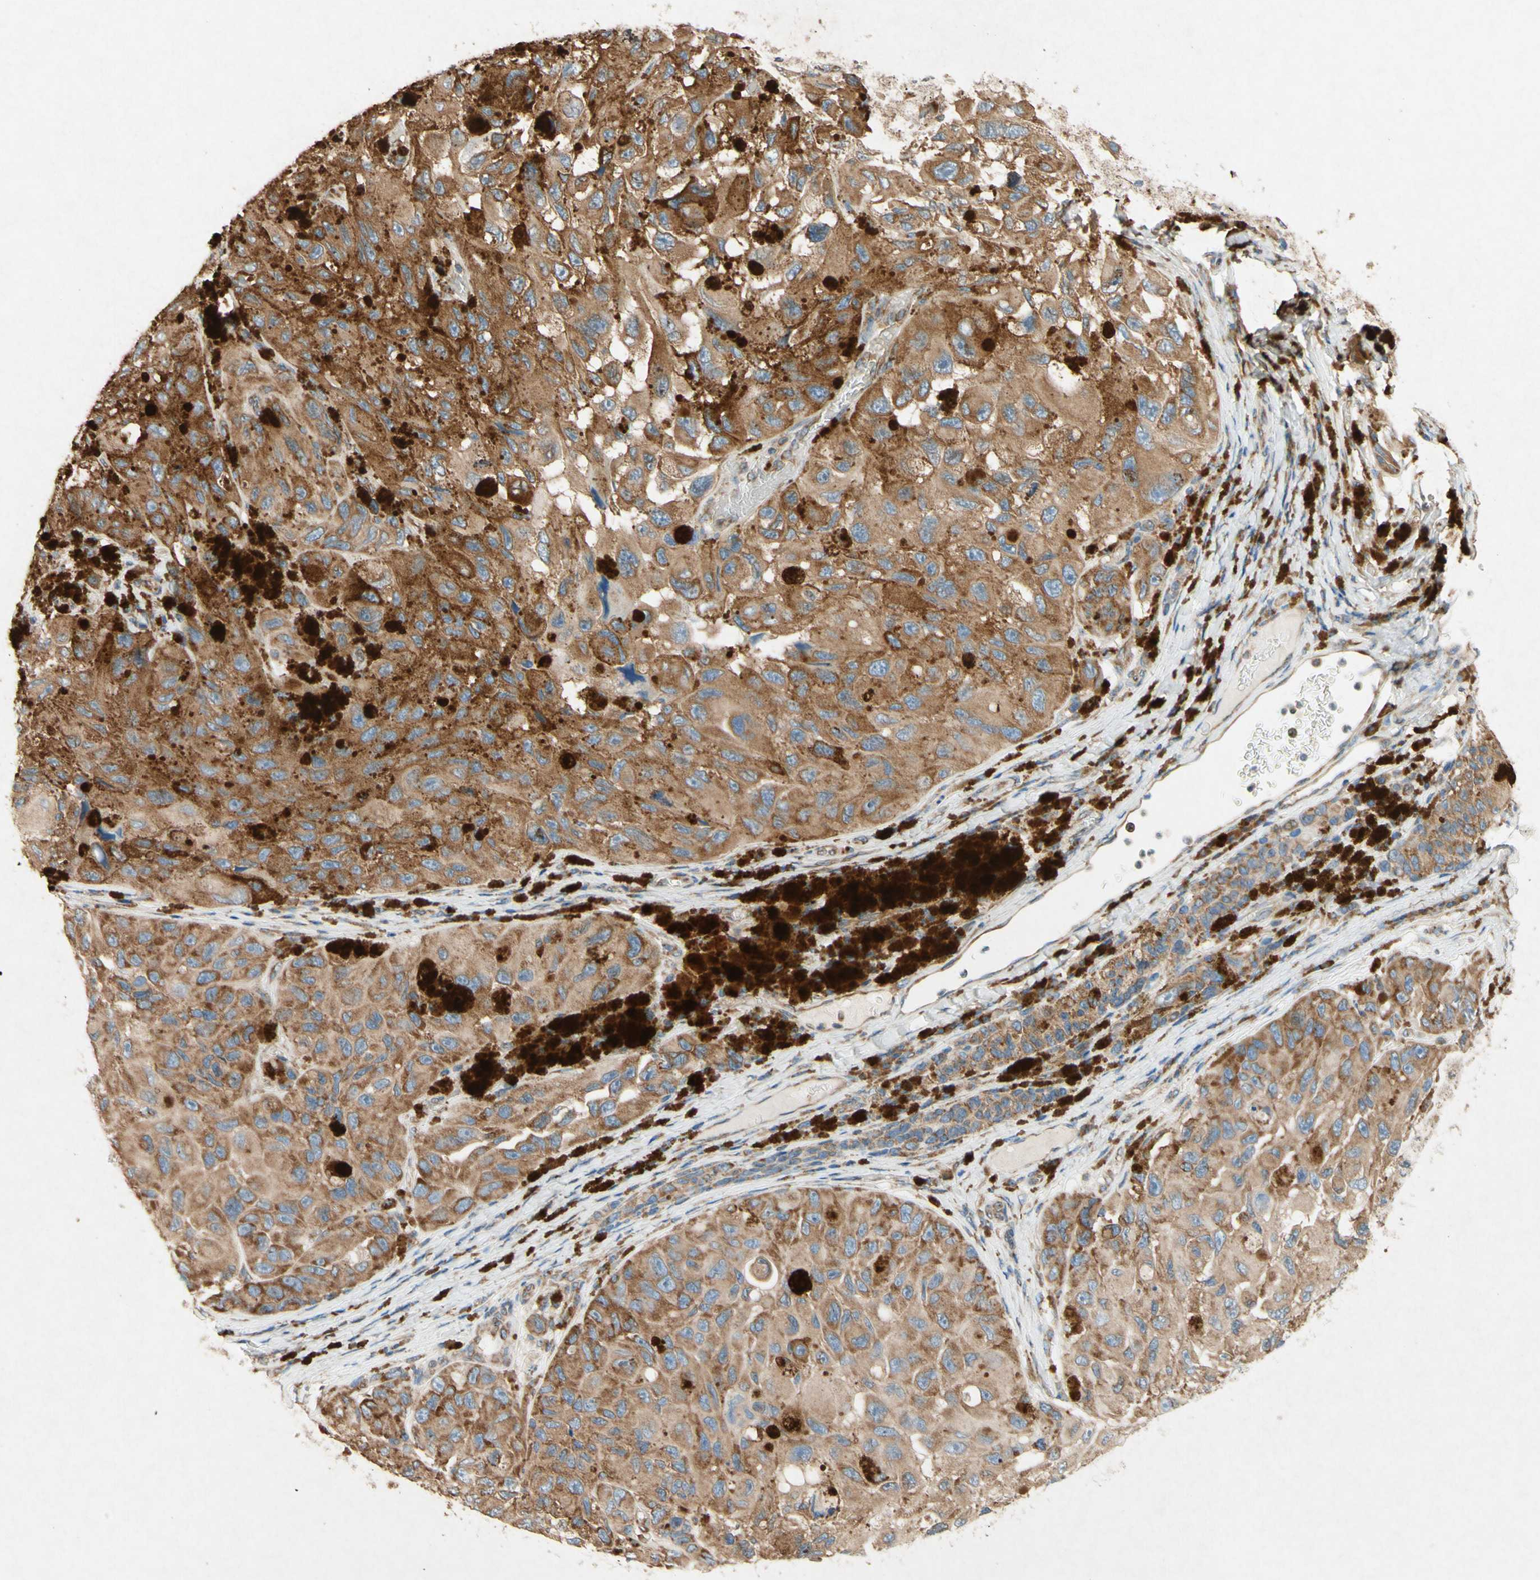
{"staining": {"intensity": "strong", "quantity": ">75%", "location": "cytoplasmic/membranous"}, "tissue": "melanoma", "cell_type": "Tumor cells", "image_type": "cancer", "snomed": [{"axis": "morphology", "description": "Malignant melanoma, NOS"}, {"axis": "topography", "description": "Skin"}], "caption": "Approximately >75% of tumor cells in human malignant melanoma show strong cytoplasmic/membranous protein positivity as visualized by brown immunohistochemical staining.", "gene": "PABPC1", "patient": {"sex": "female", "age": 73}}